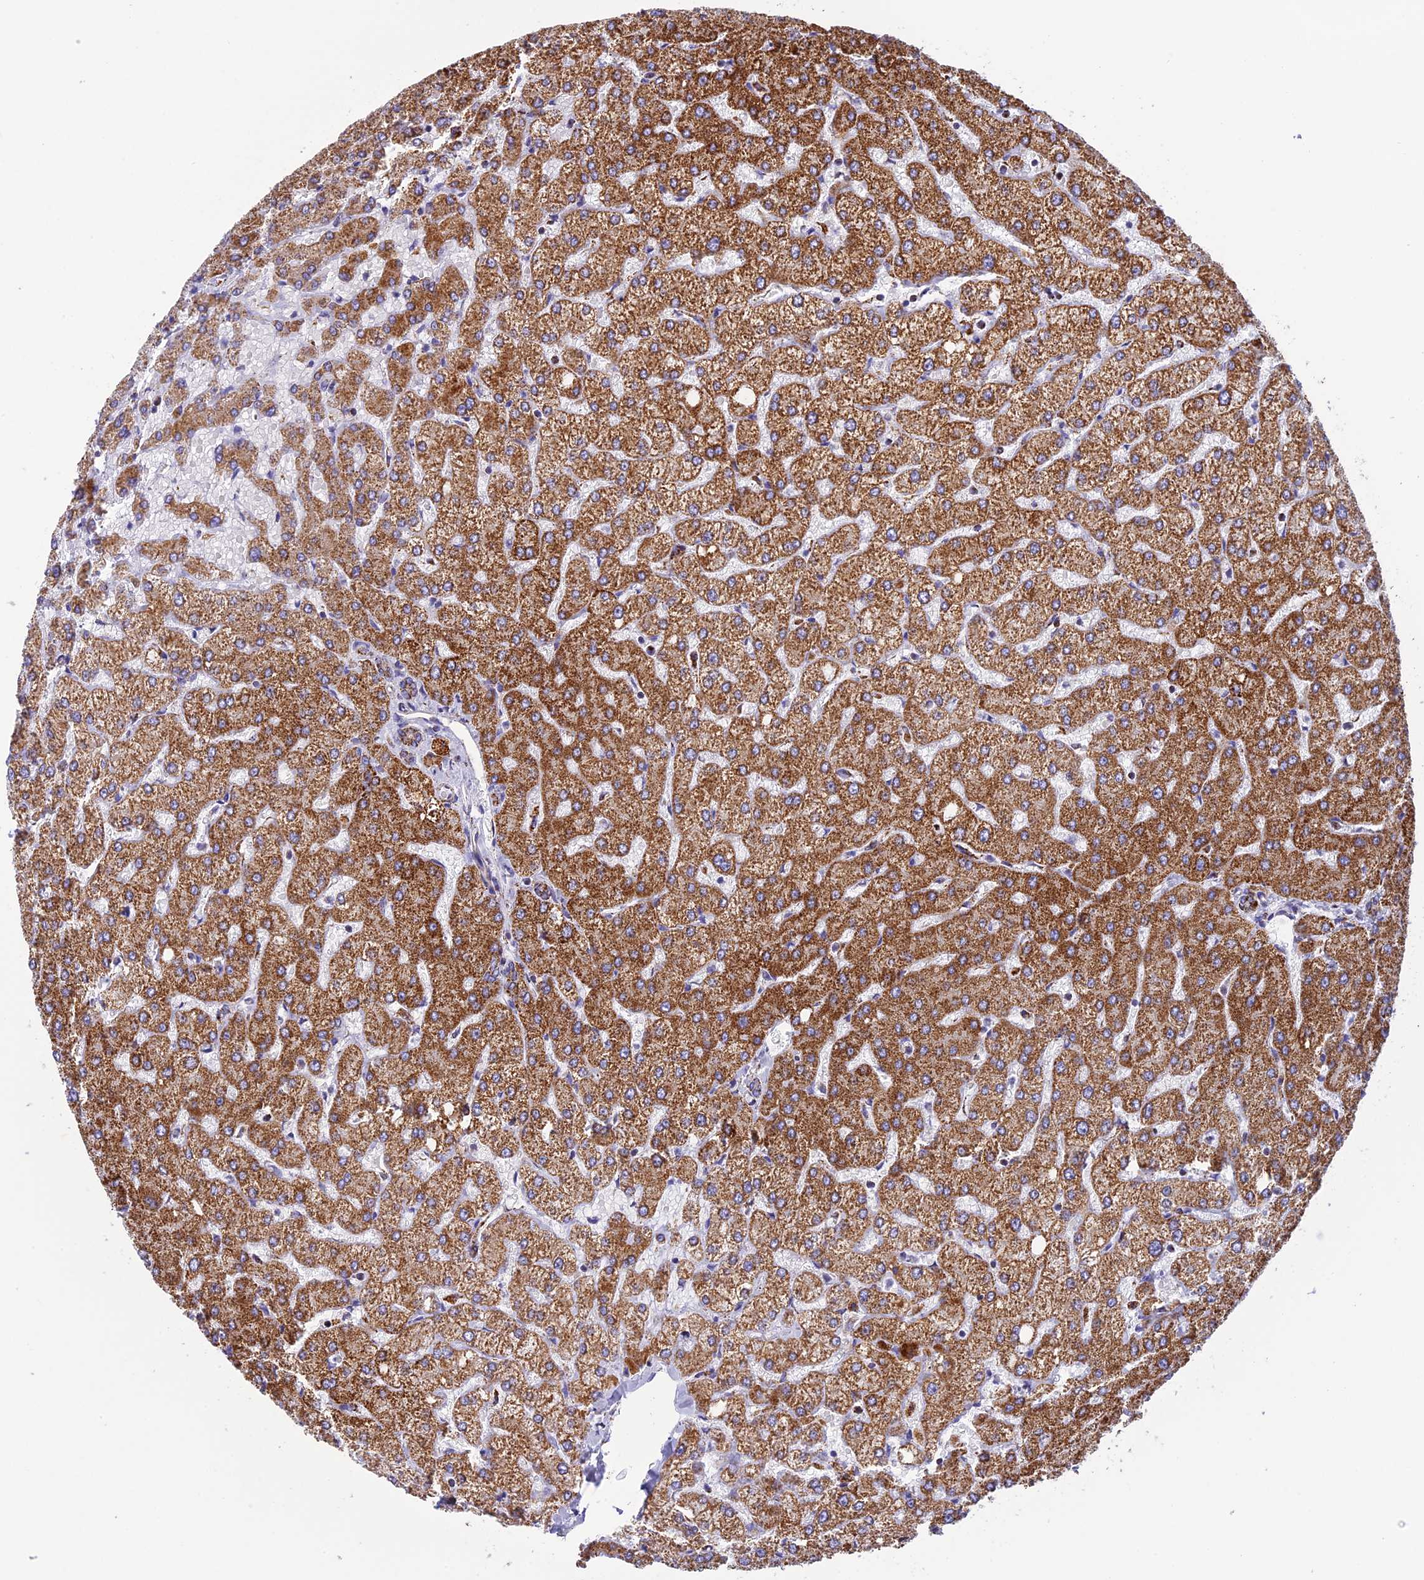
{"staining": {"intensity": "moderate", "quantity": ">75%", "location": "cytoplasmic/membranous"}, "tissue": "liver", "cell_type": "Cholangiocytes", "image_type": "normal", "snomed": [{"axis": "morphology", "description": "Normal tissue, NOS"}, {"axis": "topography", "description": "Liver"}], "caption": "Cholangiocytes display moderate cytoplasmic/membranous expression in about >75% of cells in normal liver.", "gene": "KCNG1", "patient": {"sex": "female", "age": 54}}